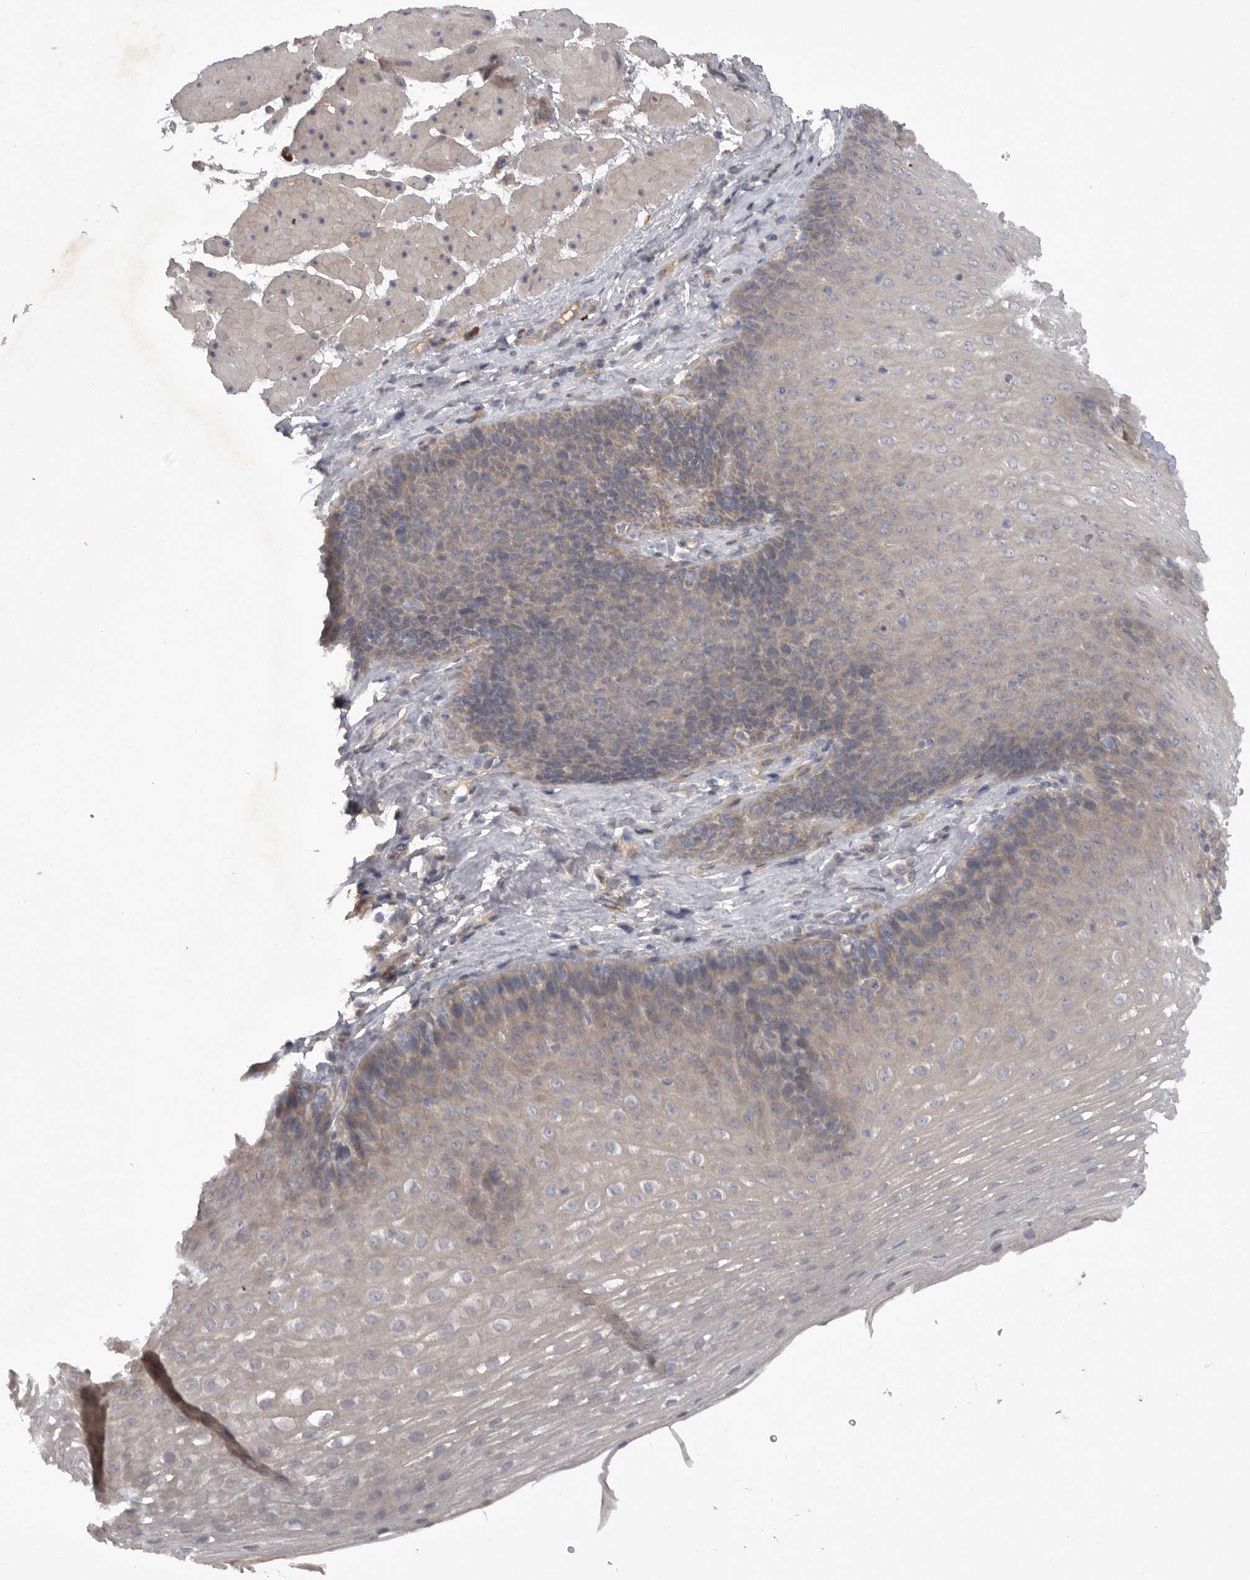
{"staining": {"intensity": "weak", "quantity": "<25%", "location": "cytoplasmic/membranous"}, "tissue": "esophagus", "cell_type": "Squamous epithelial cells", "image_type": "normal", "snomed": [{"axis": "morphology", "description": "Normal tissue, NOS"}, {"axis": "topography", "description": "Esophagus"}], "caption": "DAB immunohistochemical staining of unremarkable esophagus reveals no significant staining in squamous epithelial cells.", "gene": "DHDDS", "patient": {"sex": "female", "age": 66}}